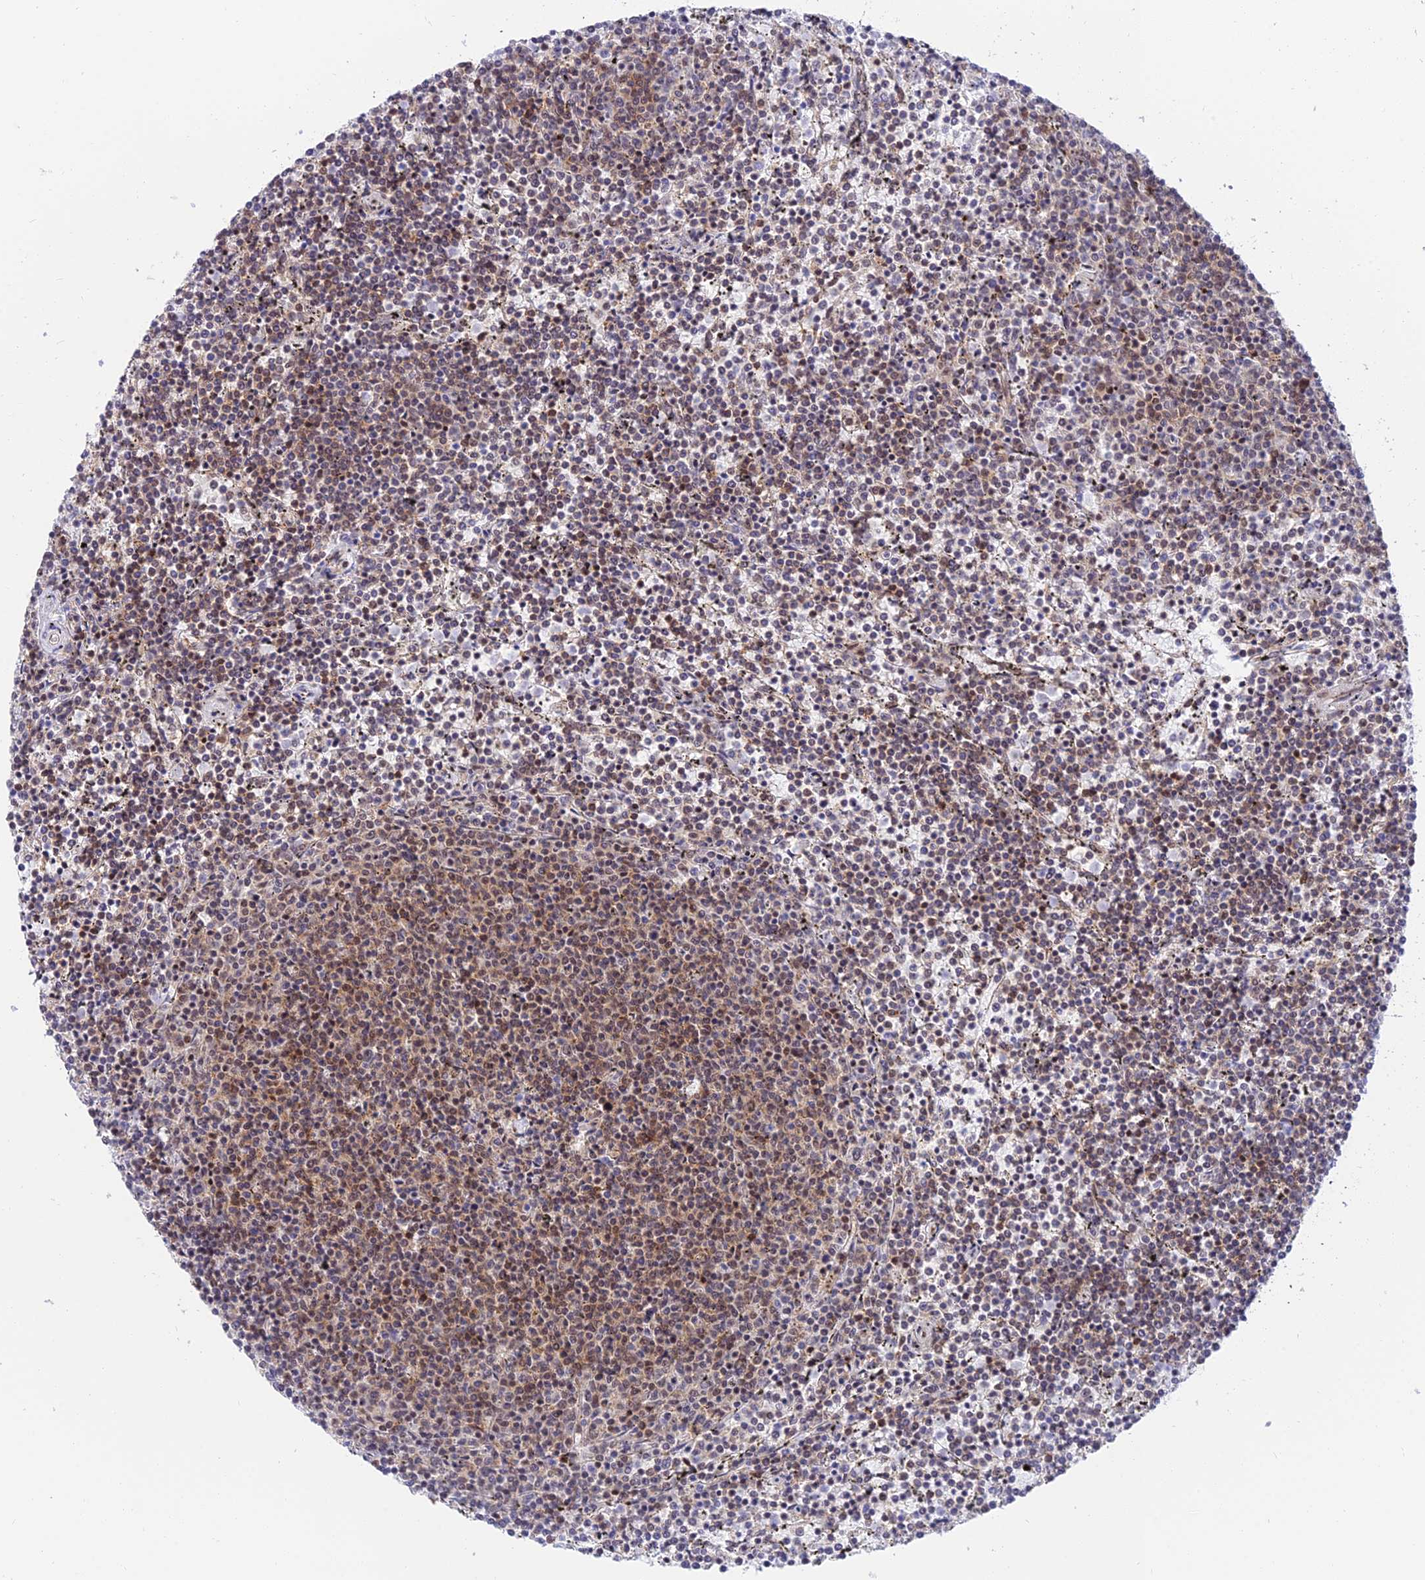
{"staining": {"intensity": "moderate", "quantity": "25%-75%", "location": "cytoplasmic/membranous,nuclear"}, "tissue": "lymphoma", "cell_type": "Tumor cells", "image_type": "cancer", "snomed": [{"axis": "morphology", "description": "Malignant lymphoma, non-Hodgkin's type, Low grade"}, {"axis": "topography", "description": "Spleen"}], "caption": "Brown immunohistochemical staining in malignant lymphoma, non-Hodgkin's type (low-grade) demonstrates moderate cytoplasmic/membranous and nuclear staining in about 25%-75% of tumor cells.", "gene": "USP22", "patient": {"sex": "female", "age": 50}}